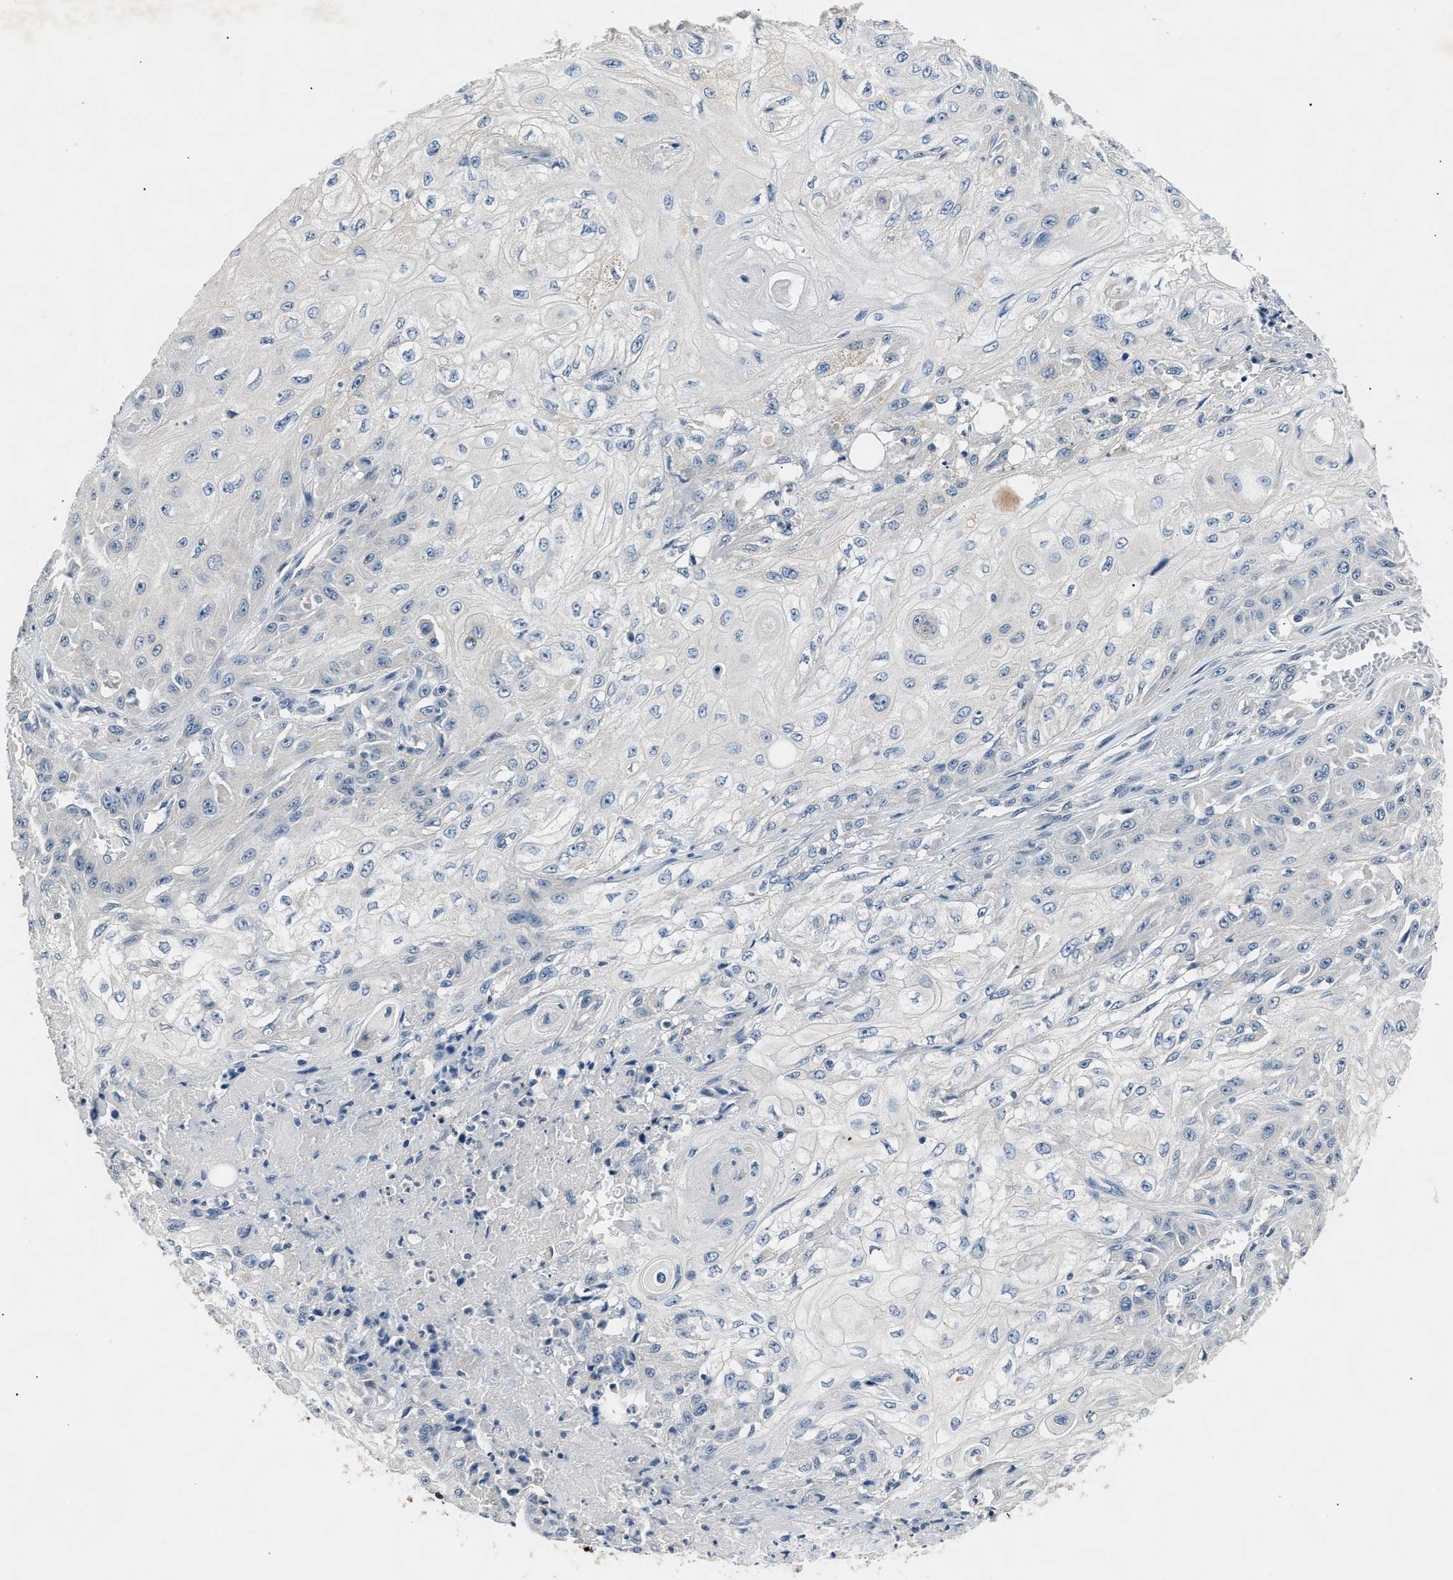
{"staining": {"intensity": "negative", "quantity": "none", "location": "none"}, "tissue": "skin cancer", "cell_type": "Tumor cells", "image_type": "cancer", "snomed": [{"axis": "morphology", "description": "Squamous cell carcinoma, NOS"}, {"axis": "morphology", "description": "Squamous cell carcinoma, metastatic, NOS"}, {"axis": "topography", "description": "Skin"}, {"axis": "topography", "description": "Lymph node"}], "caption": "This histopathology image is of skin metastatic squamous cell carcinoma stained with immunohistochemistry (IHC) to label a protein in brown with the nuclei are counter-stained blue. There is no staining in tumor cells.", "gene": "INHA", "patient": {"sex": "male", "age": 75}}